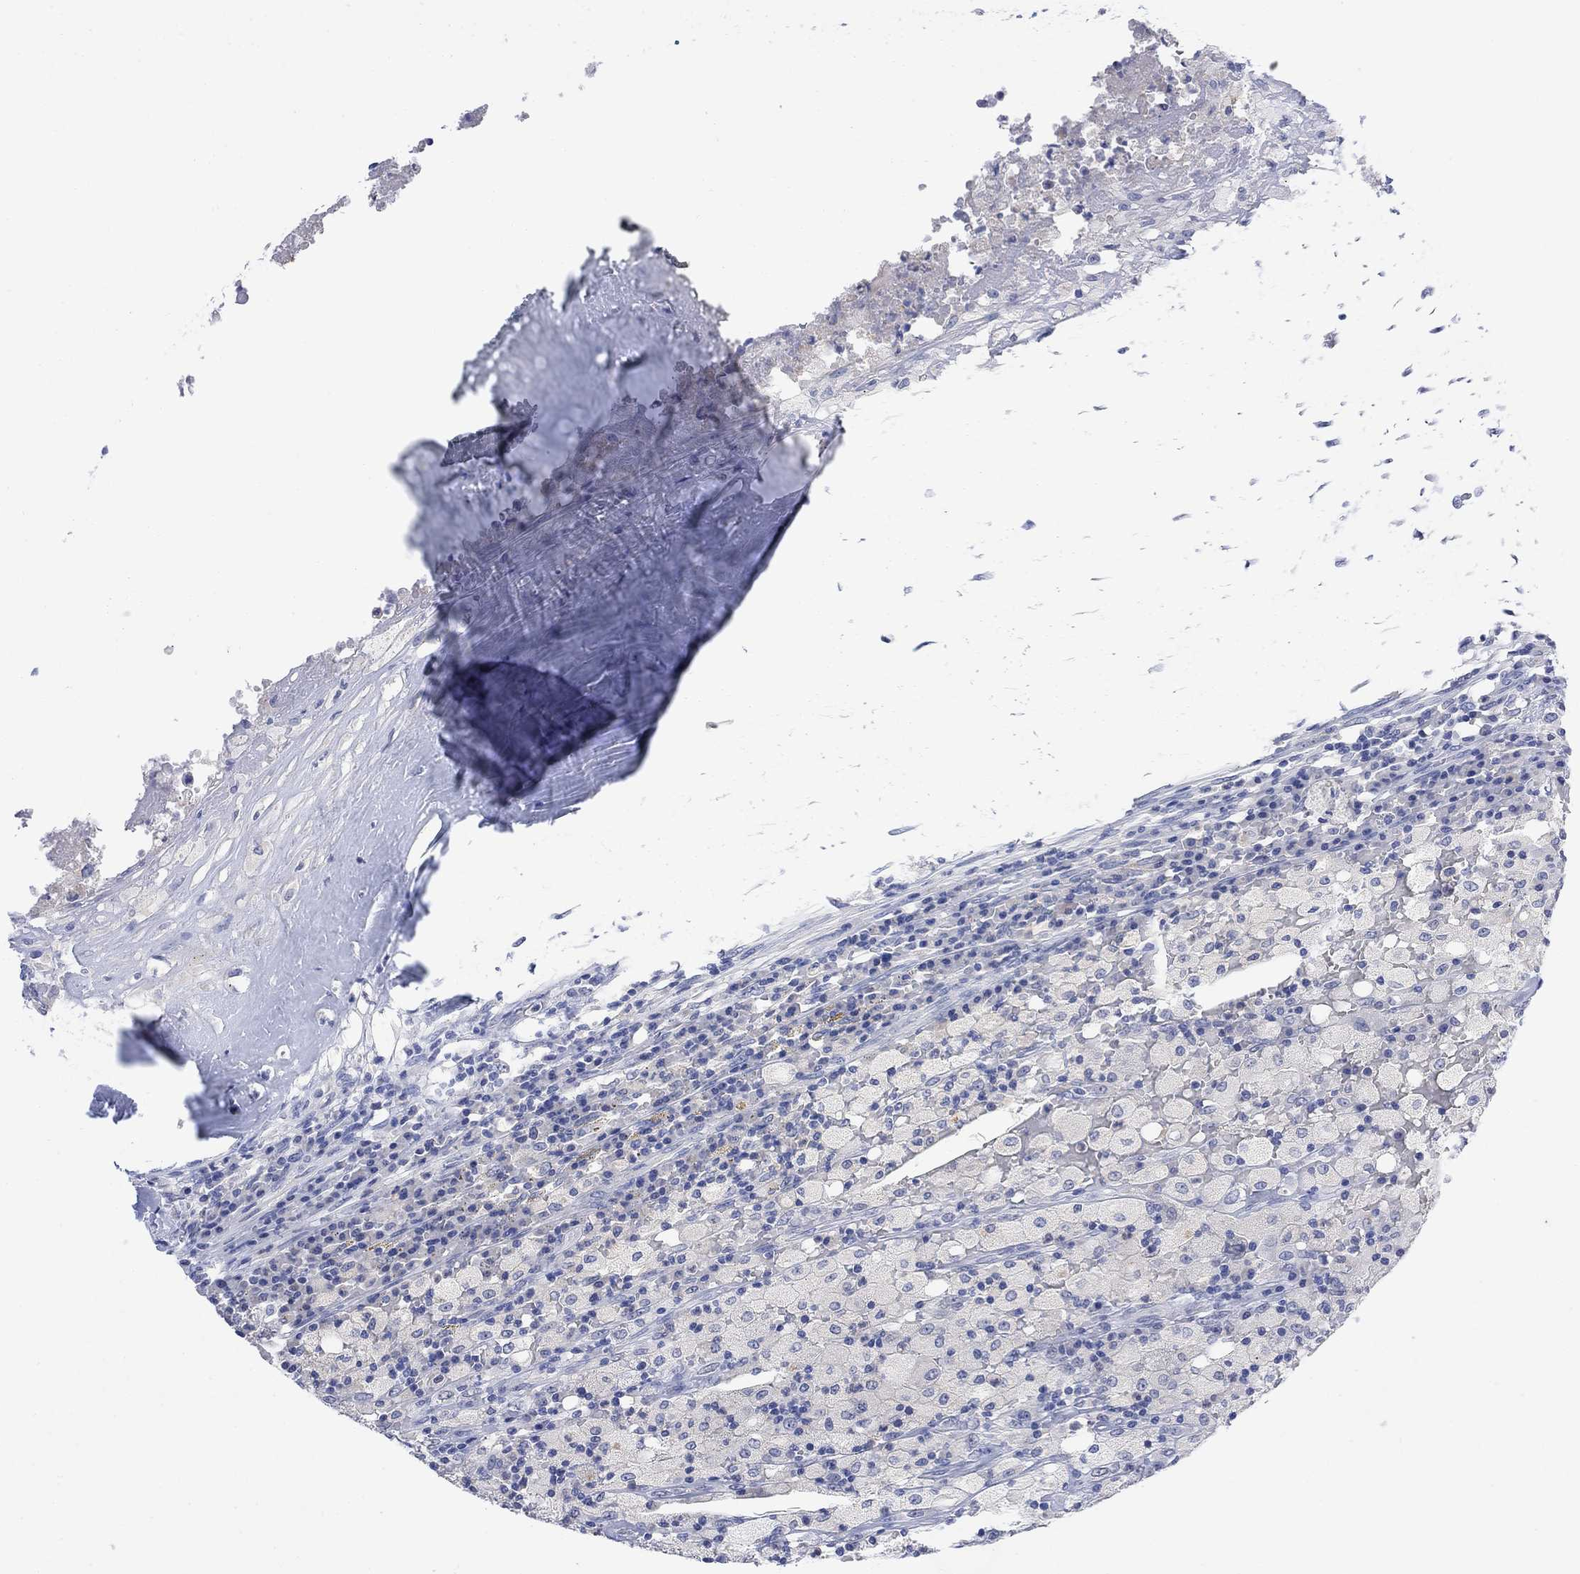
{"staining": {"intensity": "negative", "quantity": "none", "location": "none"}, "tissue": "testis cancer", "cell_type": "Tumor cells", "image_type": "cancer", "snomed": [{"axis": "morphology", "description": "Necrosis, NOS"}, {"axis": "morphology", "description": "Carcinoma, Embryonal, NOS"}, {"axis": "topography", "description": "Testis"}], "caption": "There is no significant staining in tumor cells of embryonal carcinoma (testis).", "gene": "FBP2", "patient": {"sex": "male", "age": 19}}